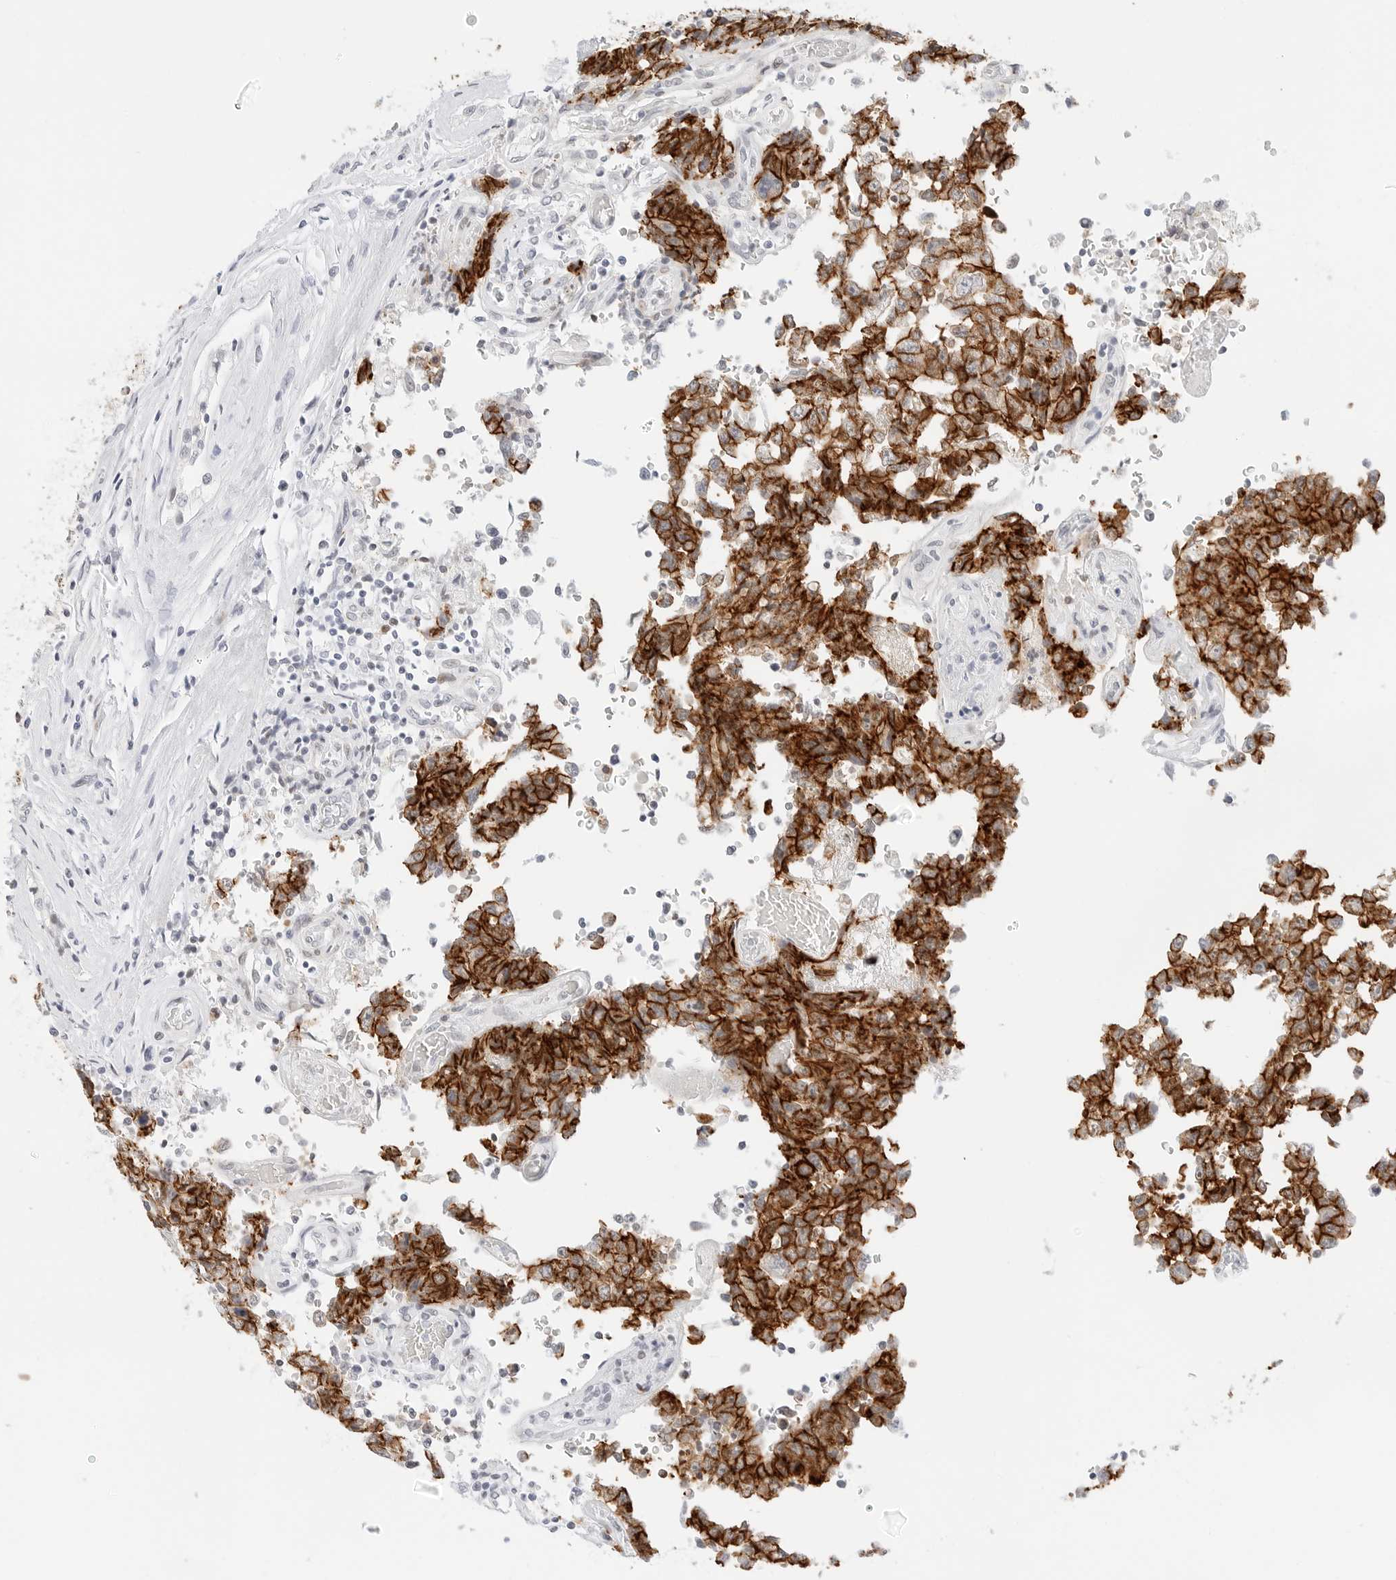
{"staining": {"intensity": "strong", "quantity": ">75%", "location": "cytoplasmic/membranous"}, "tissue": "testis cancer", "cell_type": "Tumor cells", "image_type": "cancer", "snomed": [{"axis": "morphology", "description": "Carcinoma, Embryonal, NOS"}, {"axis": "topography", "description": "Testis"}], "caption": "Brown immunohistochemical staining in testis cancer displays strong cytoplasmic/membranous positivity in about >75% of tumor cells.", "gene": "CDH1", "patient": {"sex": "male", "age": 26}}